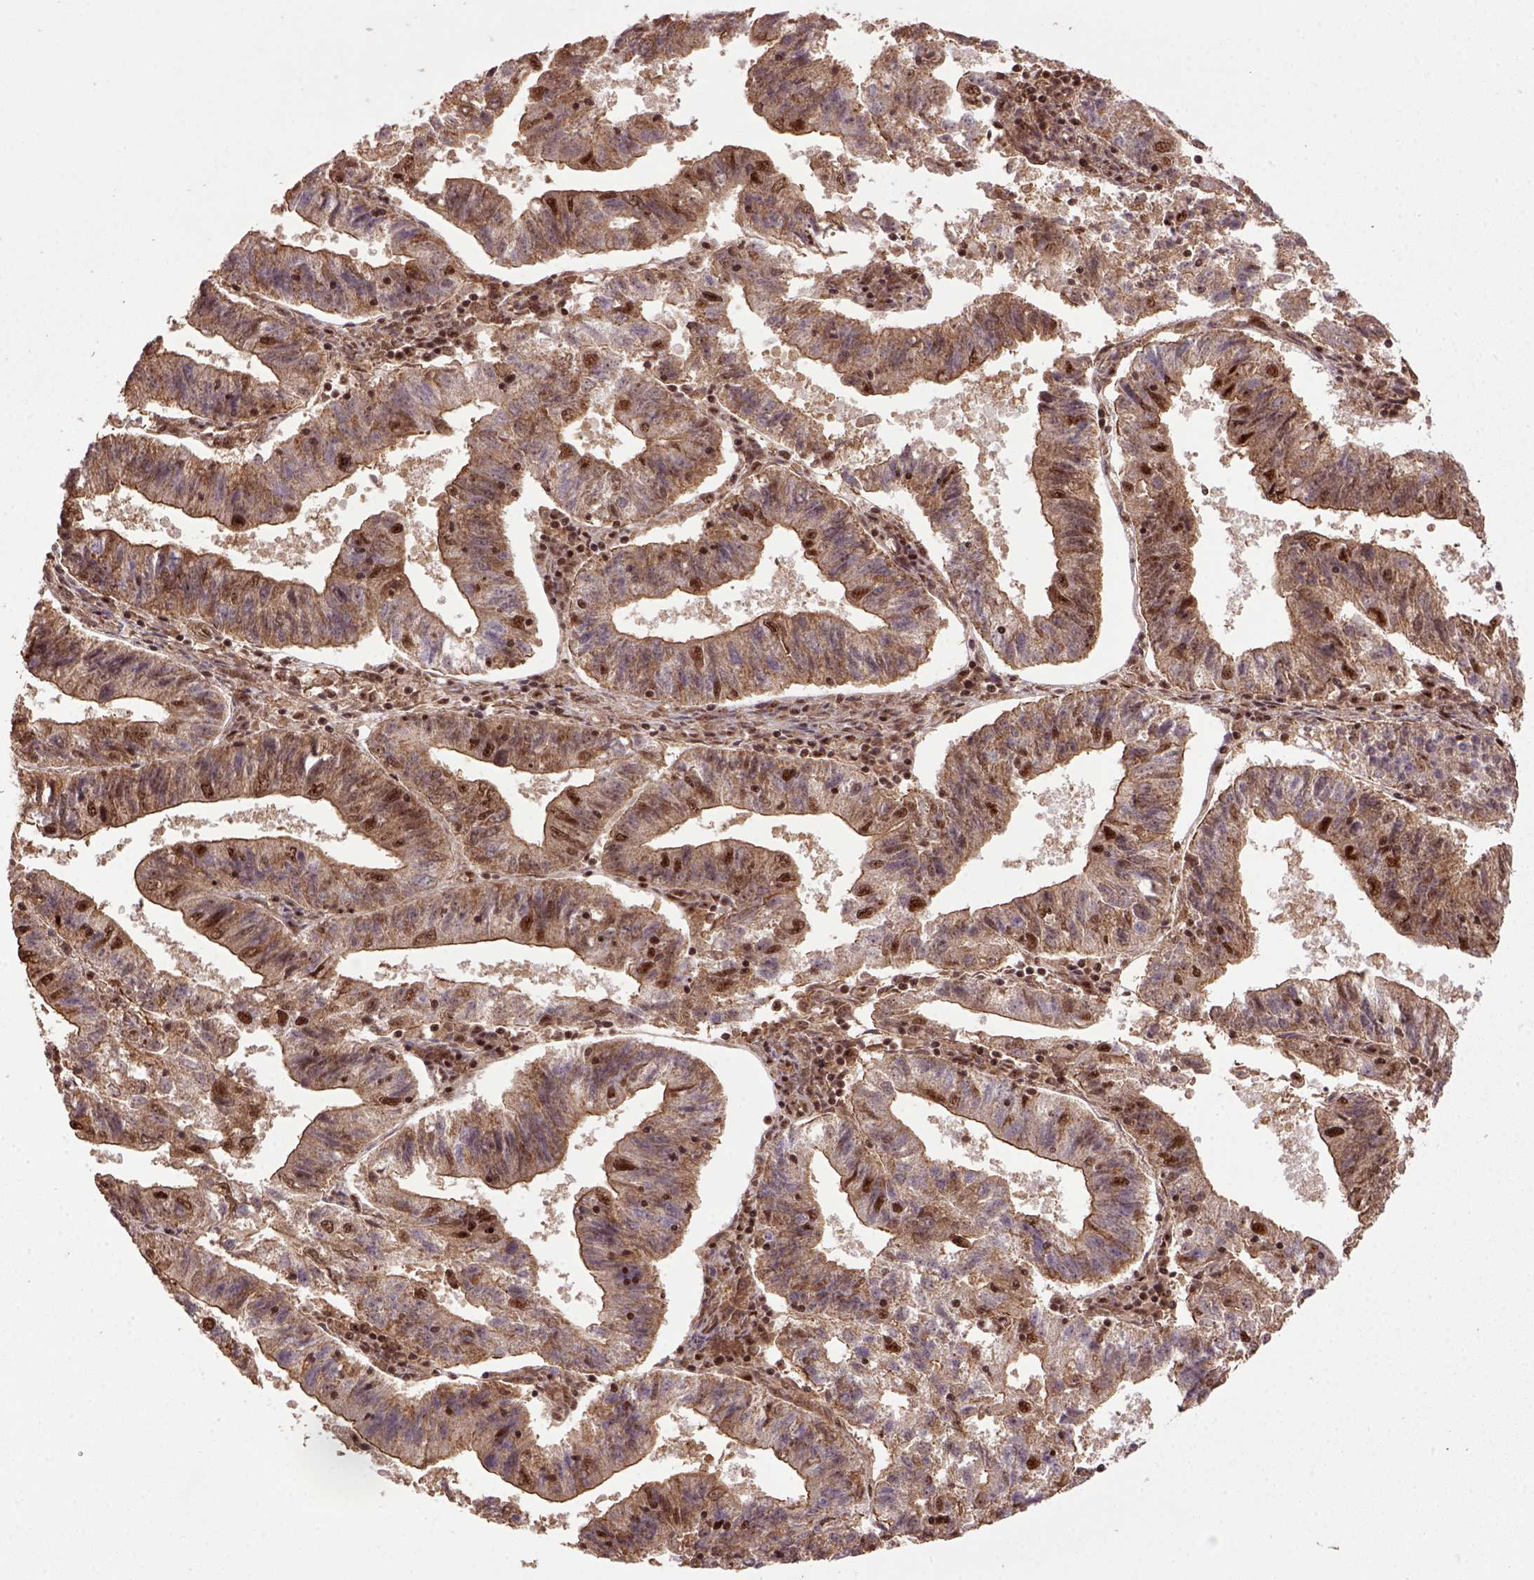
{"staining": {"intensity": "moderate", "quantity": "25%-75%", "location": "nuclear"}, "tissue": "endometrial cancer", "cell_type": "Tumor cells", "image_type": "cancer", "snomed": [{"axis": "morphology", "description": "Adenocarcinoma, NOS"}, {"axis": "topography", "description": "Endometrium"}], "caption": "The image shows staining of endometrial adenocarcinoma, revealing moderate nuclear protein positivity (brown color) within tumor cells.", "gene": "PPIG", "patient": {"sex": "female", "age": 82}}